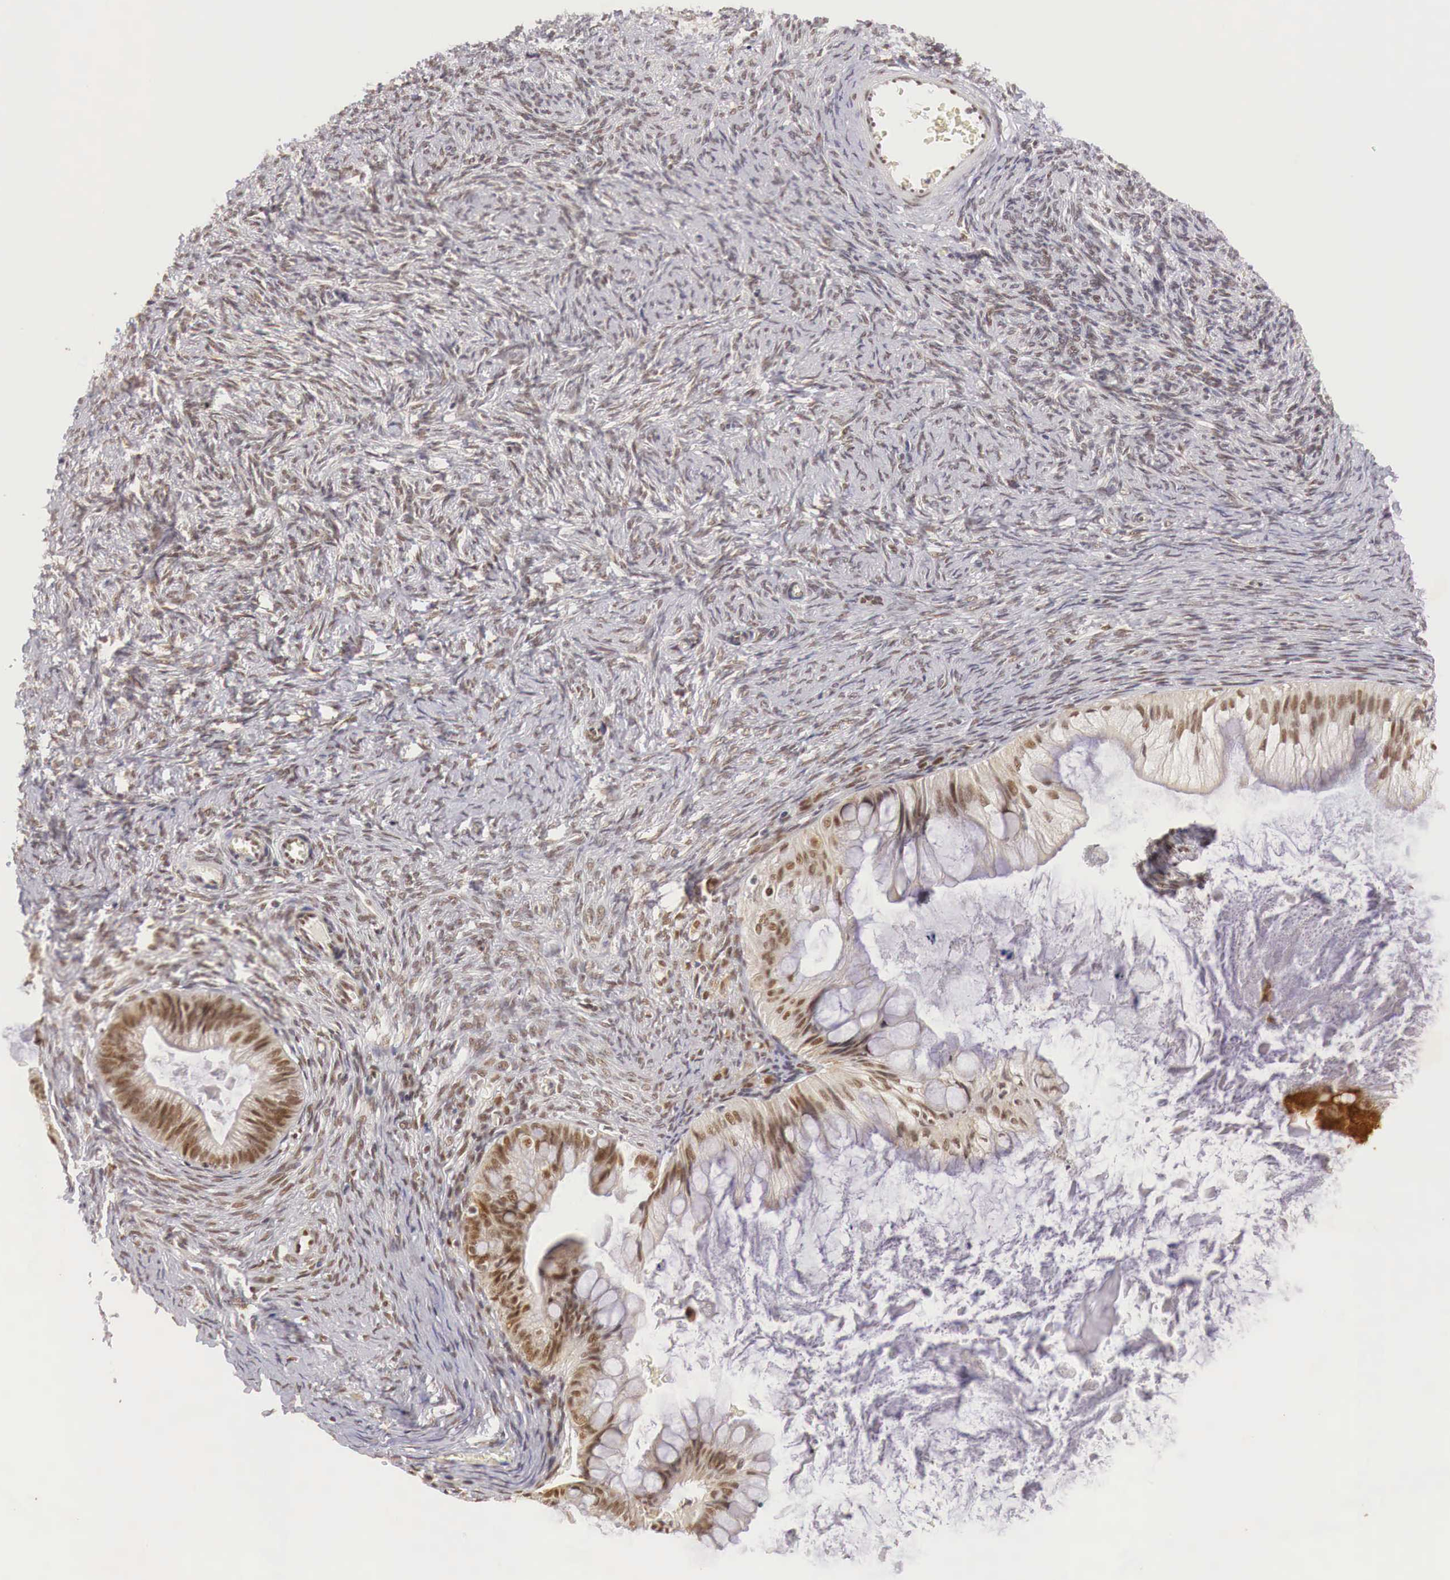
{"staining": {"intensity": "moderate", "quantity": "25%-75%", "location": "cytoplasmic/membranous,nuclear"}, "tissue": "ovarian cancer", "cell_type": "Tumor cells", "image_type": "cancer", "snomed": [{"axis": "morphology", "description": "Cystadenocarcinoma, mucinous, NOS"}, {"axis": "topography", "description": "Ovary"}], "caption": "IHC staining of ovarian mucinous cystadenocarcinoma, which exhibits medium levels of moderate cytoplasmic/membranous and nuclear expression in about 25%-75% of tumor cells indicating moderate cytoplasmic/membranous and nuclear protein positivity. The staining was performed using DAB (3,3'-diaminobenzidine) (brown) for protein detection and nuclei were counterstained in hematoxylin (blue).", "gene": "GPKOW", "patient": {"sex": "female", "age": 57}}